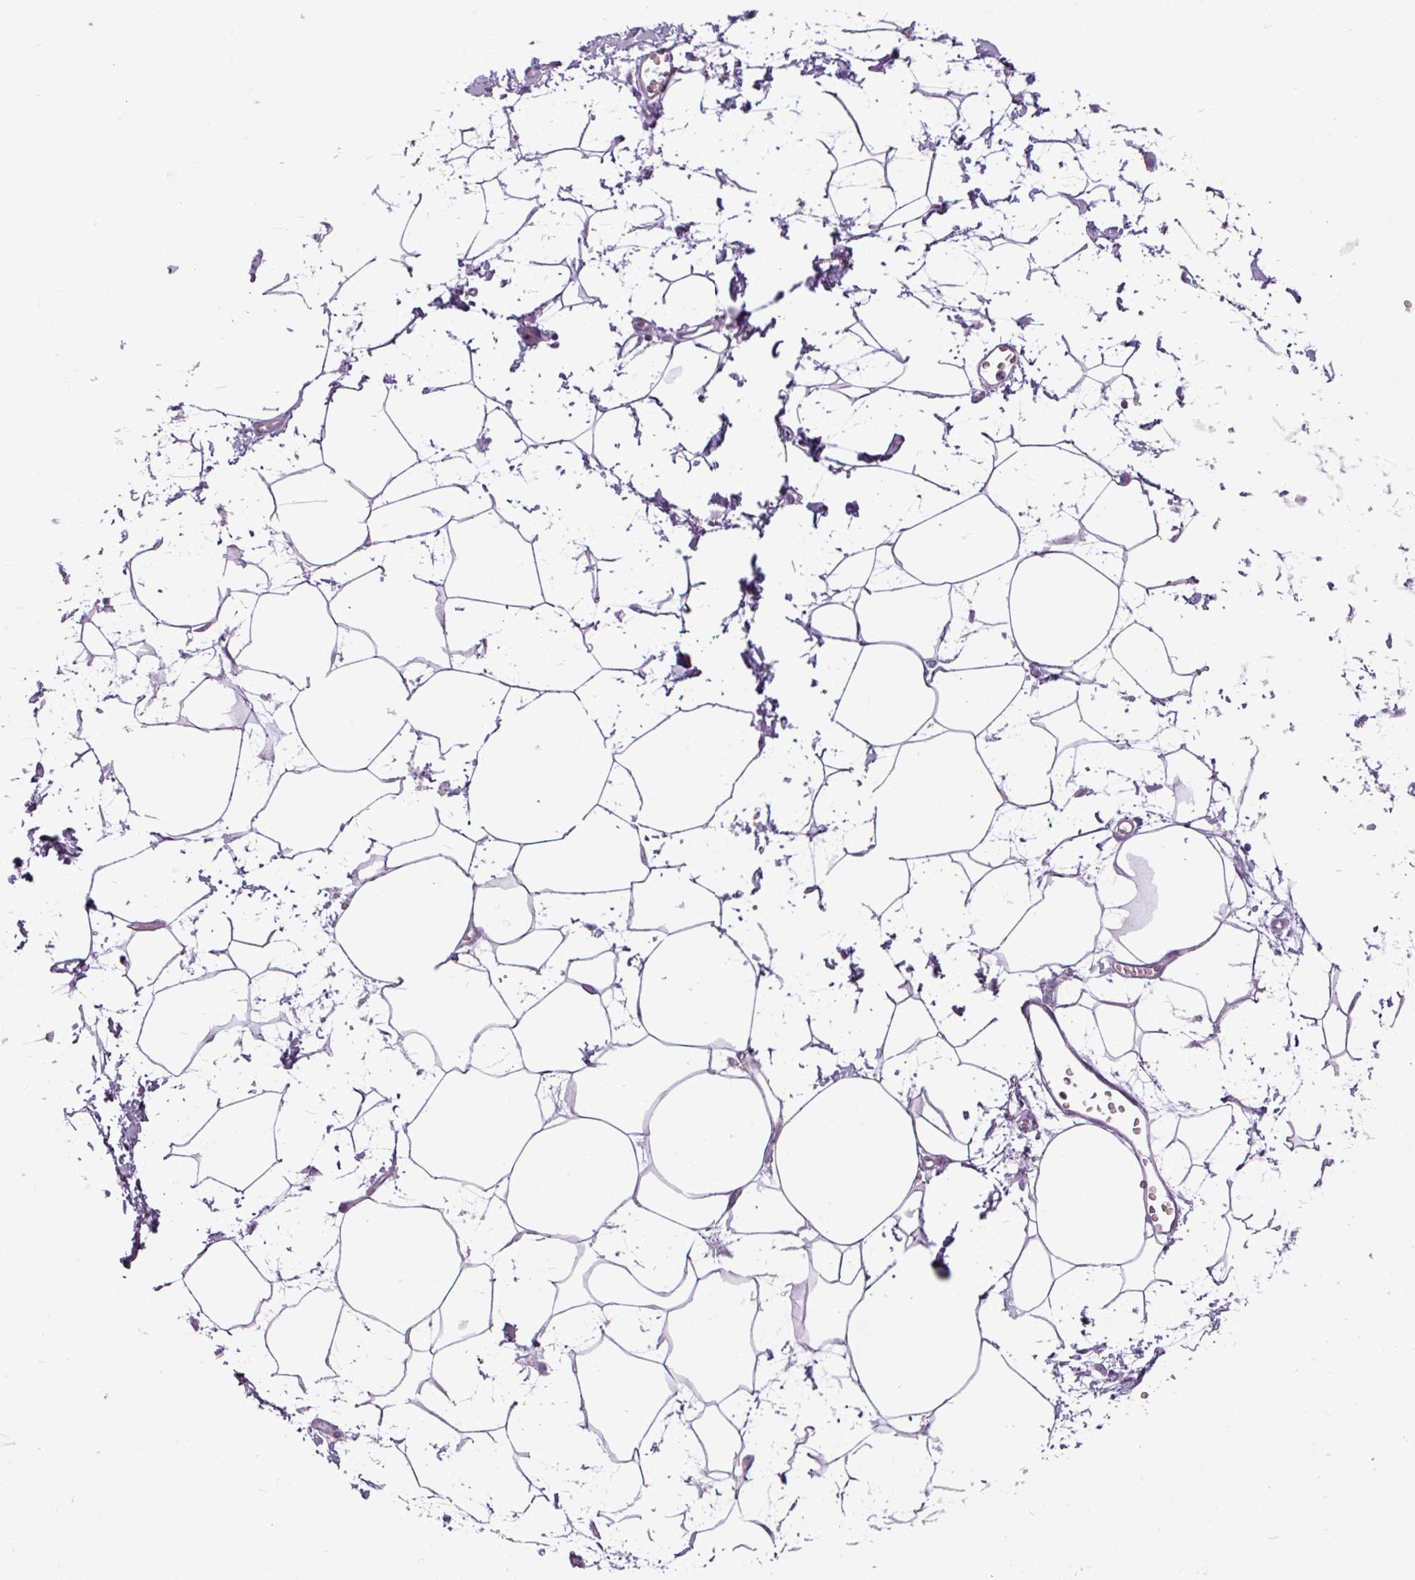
{"staining": {"intensity": "negative", "quantity": "none", "location": "none"}, "tissue": "adipose tissue", "cell_type": "Adipocytes", "image_type": "normal", "snomed": [{"axis": "morphology", "description": "Normal tissue, NOS"}, {"axis": "topography", "description": "Prostate"}, {"axis": "topography", "description": "Peripheral nerve tissue"}], "caption": "IHC histopathology image of normal adipose tissue stained for a protein (brown), which reveals no expression in adipocytes.", "gene": "ATP10A", "patient": {"sex": "male", "age": 55}}